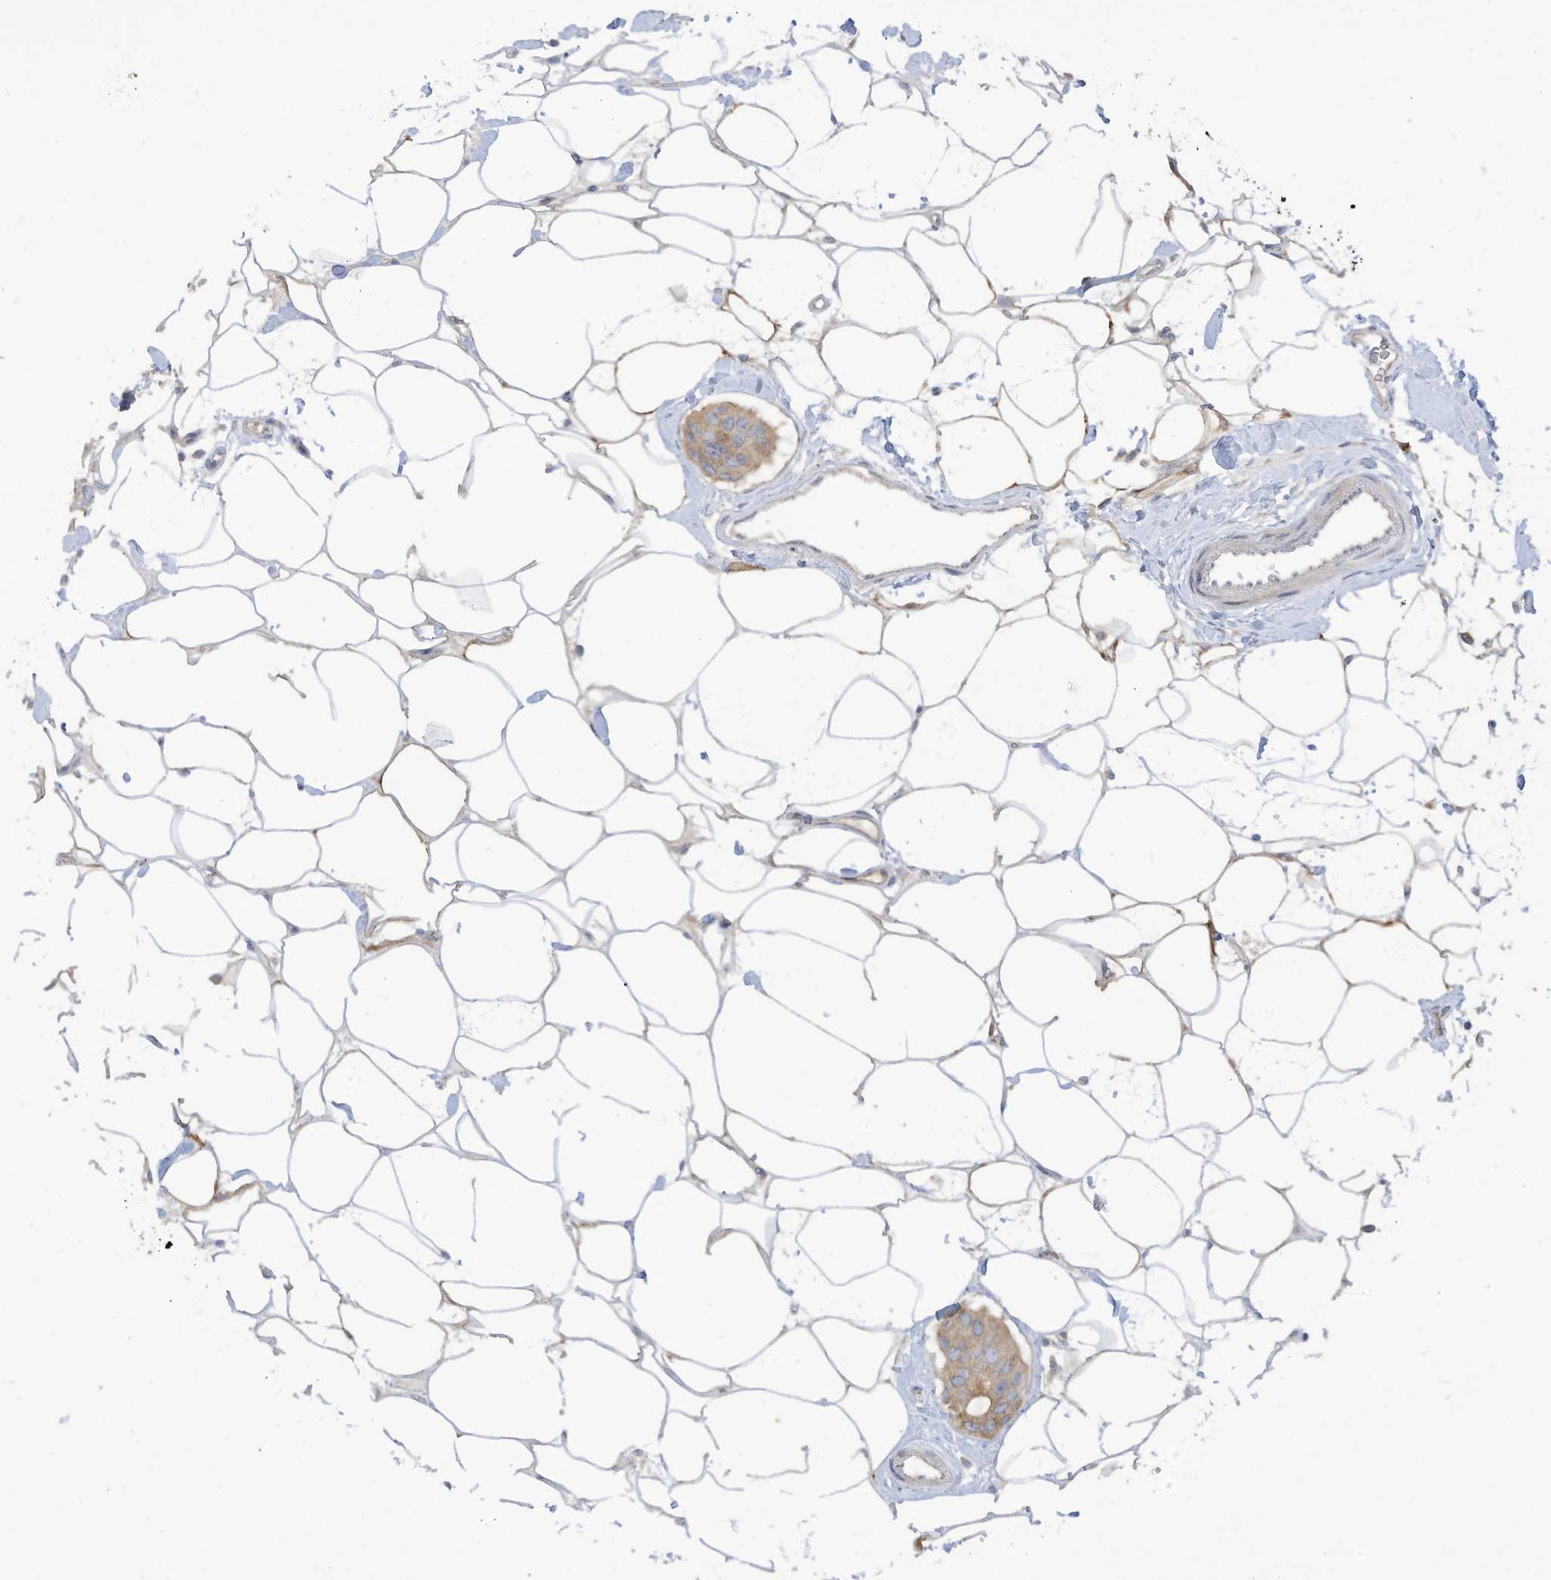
{"staining": {"intensity": "weak", "quantity": "25%-75%", "location": "cytoplasmic/membranous"}, "tissue": "breast cancer", "cell_type": "Tumor cells", "image_type": "cancer", "snomed": [{"axis": "morphology", "description": "Normal tissue, NOS"}, {"axis": "morphology", "description": "Duct carcinoma"}, {"axis": "topography", "description": "Breast"}], "caption": "Immunohistochemistry (IHC) staining of breast cancer (infiltrating ductal carcinoma), which reveals low levels of weak cytoplasmic/membranous positivity in approximately 25%-75% of tumor cells indicating weak cytoplasmic/membranous protein staining. The staining was performed using DAB (brown) for protein detection and nuclei were counterstained in hematoxylin (blue).", "gene": "LRRN2", "patient": {"sex": "female", "age": 39}}